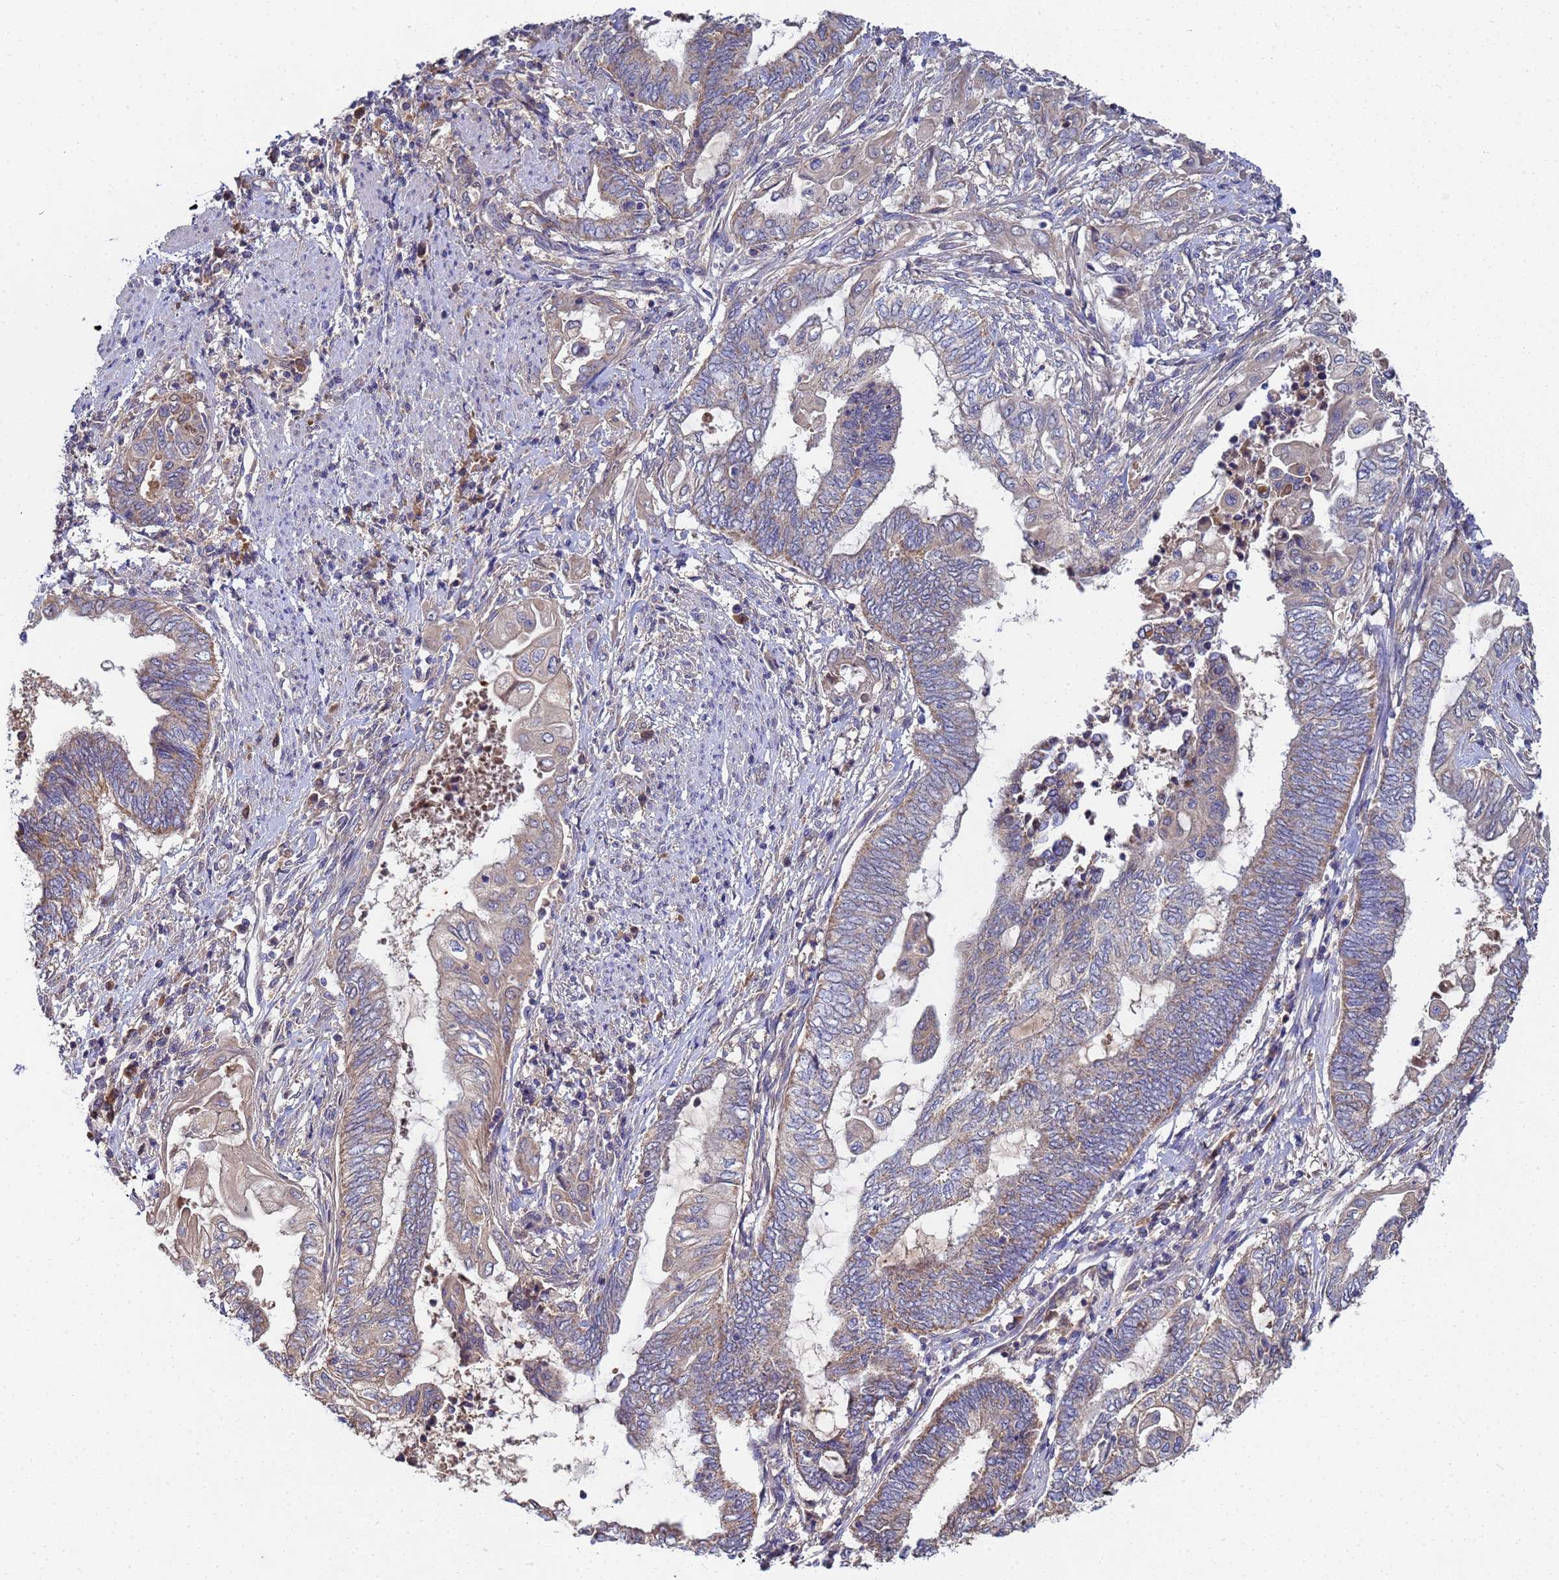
{"staining": {"intensity": "weak", "quantity": "<25%", "location": "cytoplasmic/membranous"}, "tissue": "endometrial cancer", "cell_type": "Tumor cells", "image_type": "cancer", "snomed": [{"axis": "morphology", "description": "Adenocarcinoma, NOS"}, {"axis": "topography", "description": "Uterus"}, {"axis": "topography", "description": "Endometrium"}], "caption": "This is a histopathology image of IHC staining of endometrial cancer, which shows no staining in tumor cells. (DAB (3,3'-diaminobenzidine) immunohistochemistry, high magnification).", "gene": "C5orf34", "patient": {"sex": "female", "age": 70}}